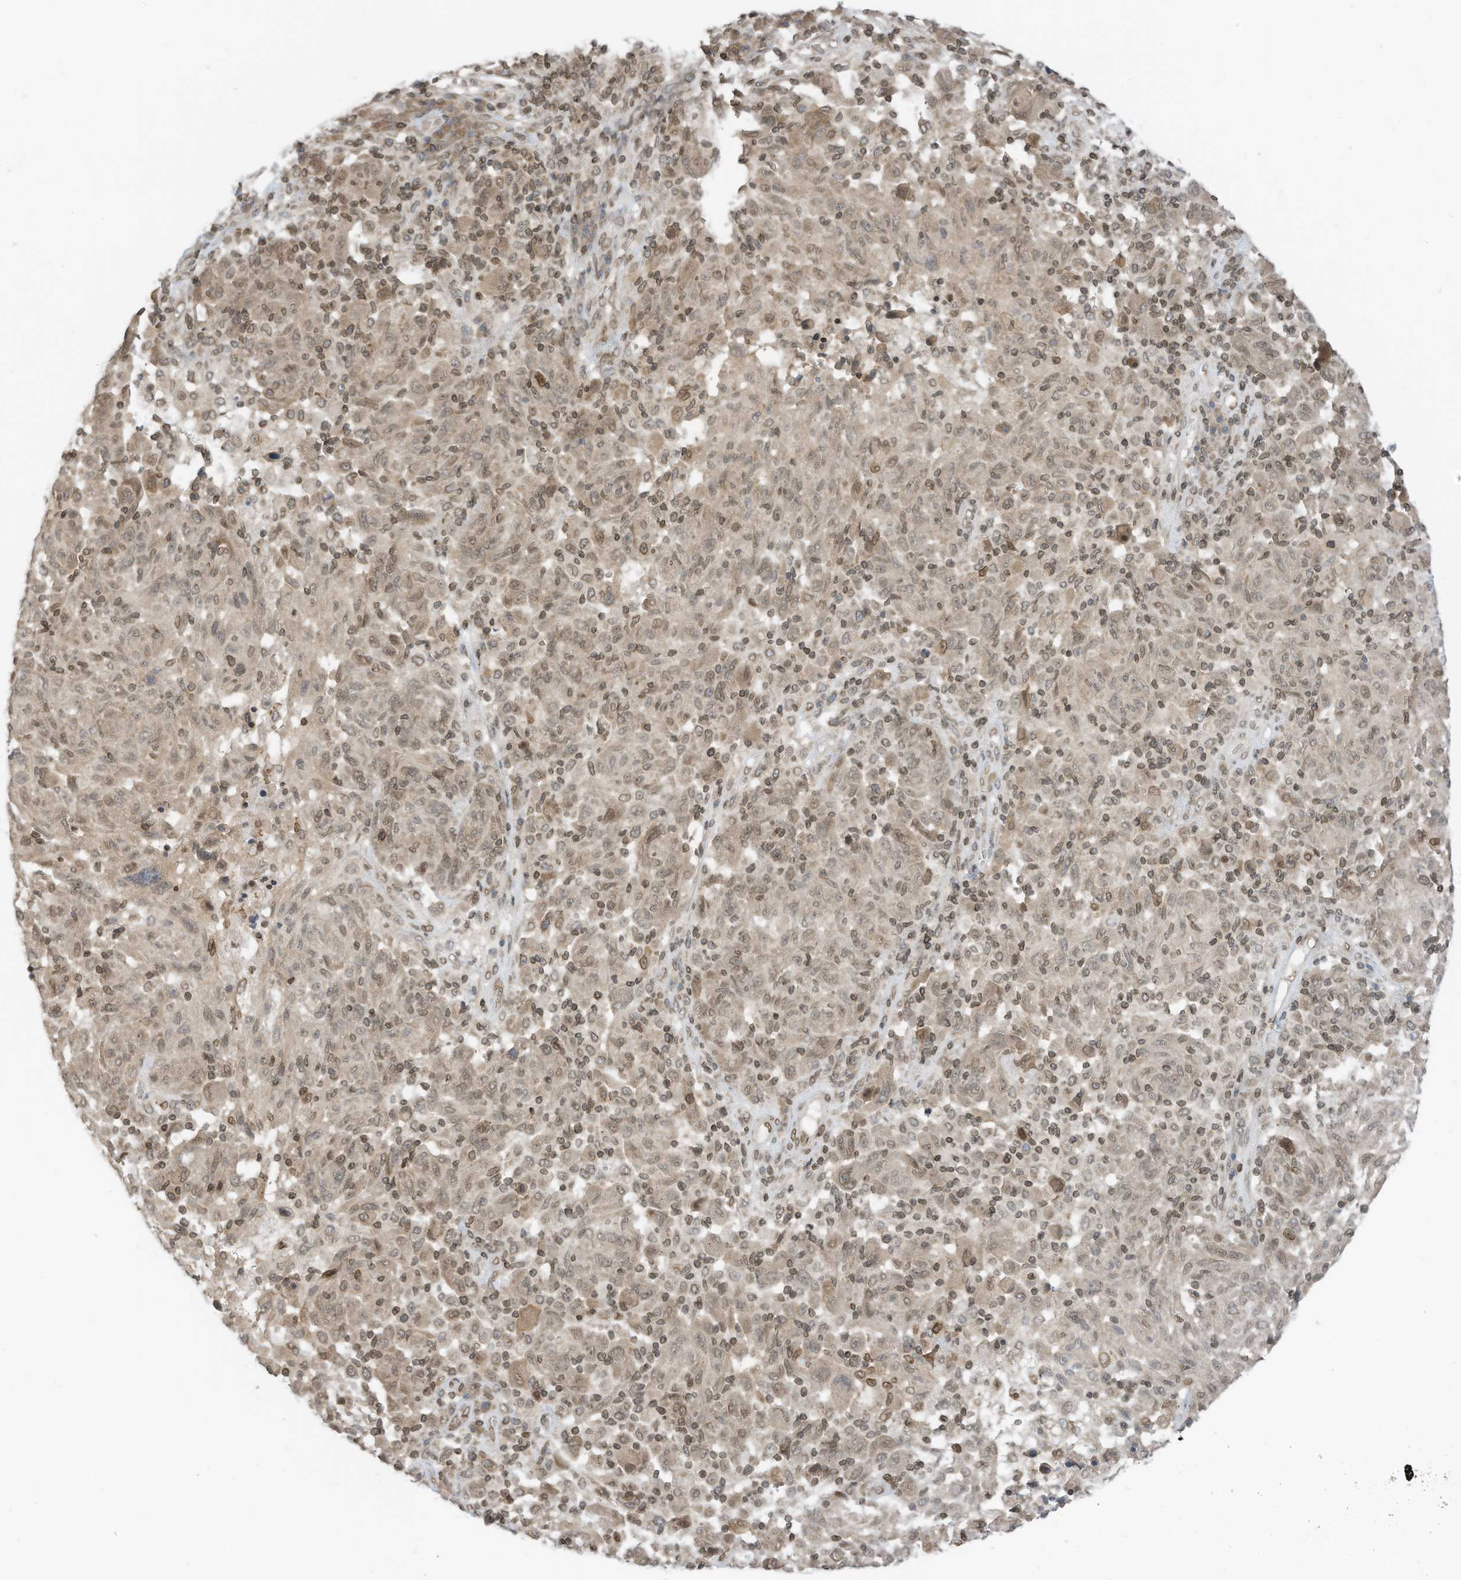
{"staining": {"intensity": "weak", "quantity": "25%-75%", "location": "cytoplasmic/membranous,nuclear"}, "tissue": "melanoma", "cell_type": "Tumor cells", "image_type": "cancer", "snomed": [{"axis": "morphology", "description": "Malignant melanoma, NOS"}, {"axis": "topography", "description": "Skin"}], "caption": "A brown stain shows weak cytoplasmic/membranous and nuclear expression of a protein in human melanoma tumor cells.", "gene": "RABL3", "patient": {"sex": "male", "age": 53}}